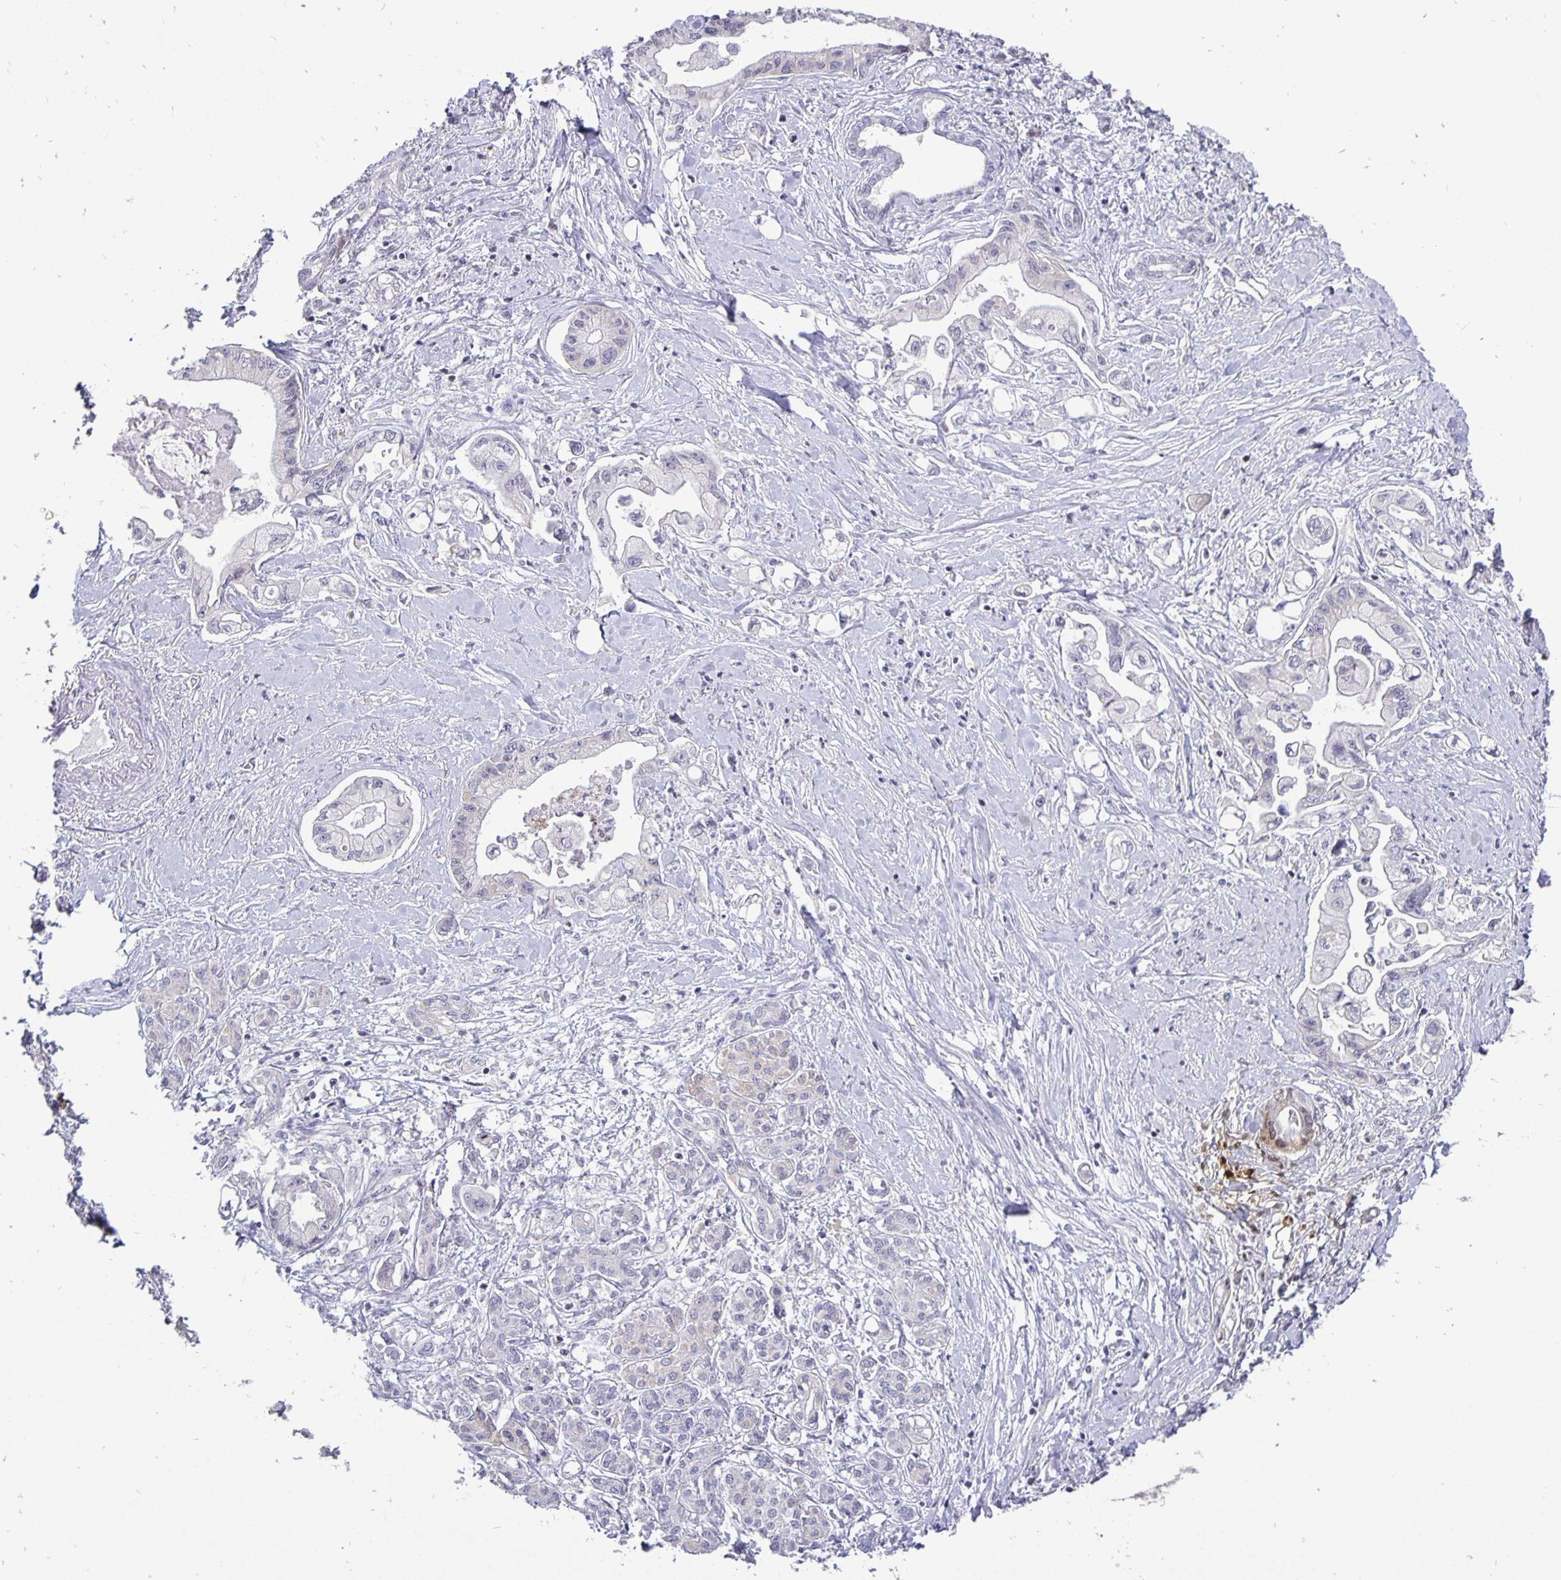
{"staining": {"intensity": "negative", "quantity": "none", "location": "none"}, "tissue": "pancreatic cancer", "cell_type": "Tumor cells", "image_type": "cancer", "snomed": [{"axis": "morphology", "description": "Adenocarcinoma, NOS"}, {"axis": "topography", "description": "Pancreas"}], "caption": "Tumor cells show no significant protein expression in pancreatic adenocarcinoma.", "gene": "ERBB2", "patient": {"sex": "male", "age": 61}}